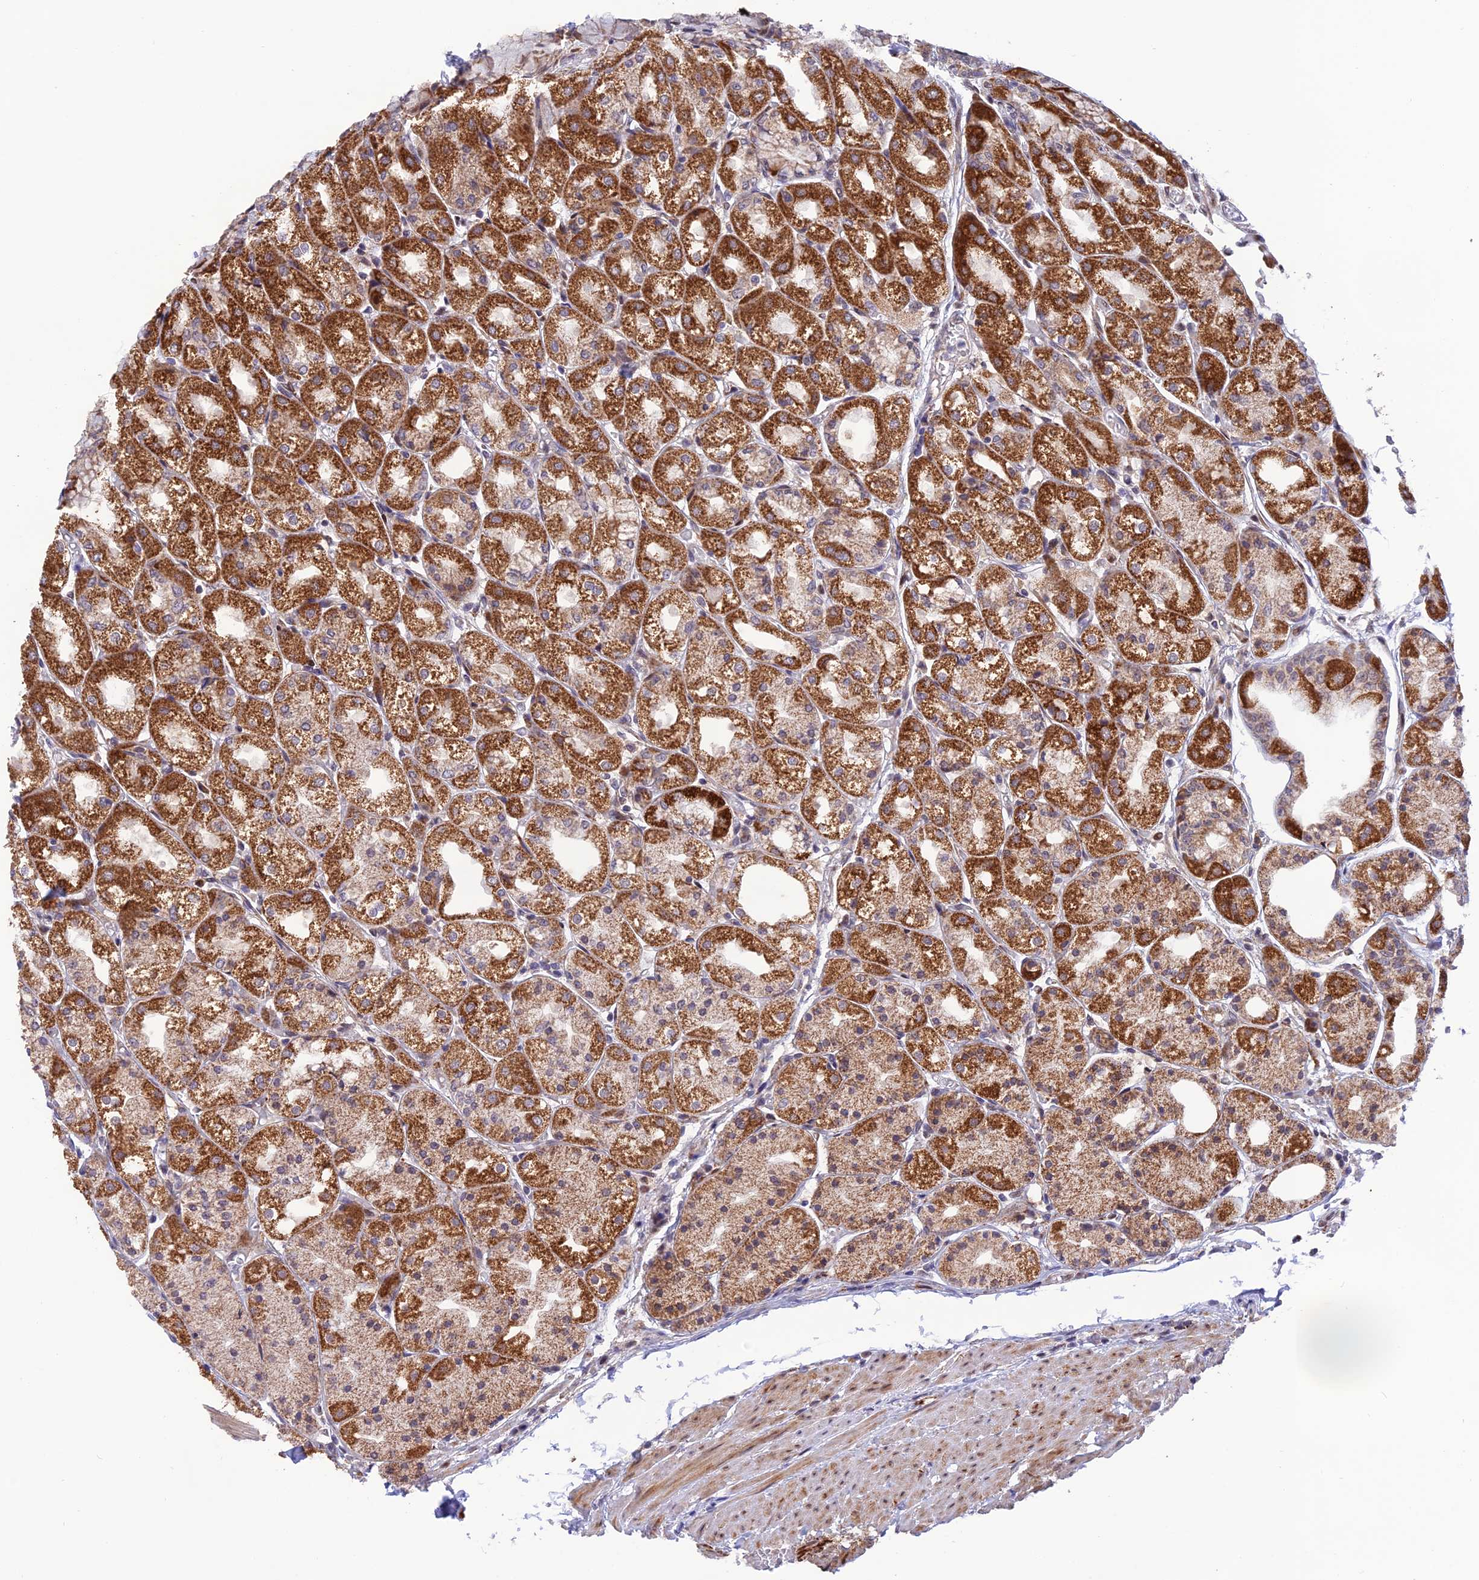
{"staining": {"intensity": "strong", "quantity": ">75%", "location": "cytoplasmic/membranous"}, "tissue": "stomach", "cell_type": "Glandular cells", "image_type": "normal", "snomed": [{"axis": "morphology", "description": "Normal tissue, NOS"}, {"axis": "topography", "description": "Stomach, upper"}], "caption": "Protein expression analysis of unremarkable stomach reveals strong cytoplasmic/membranous staining in approximately >75% of glandular cells. (brown staining indicates protein expression, while blue staining denotes nuclei).", "gene": "WDR55", "patient": {"sex": "male", "age": 72}}